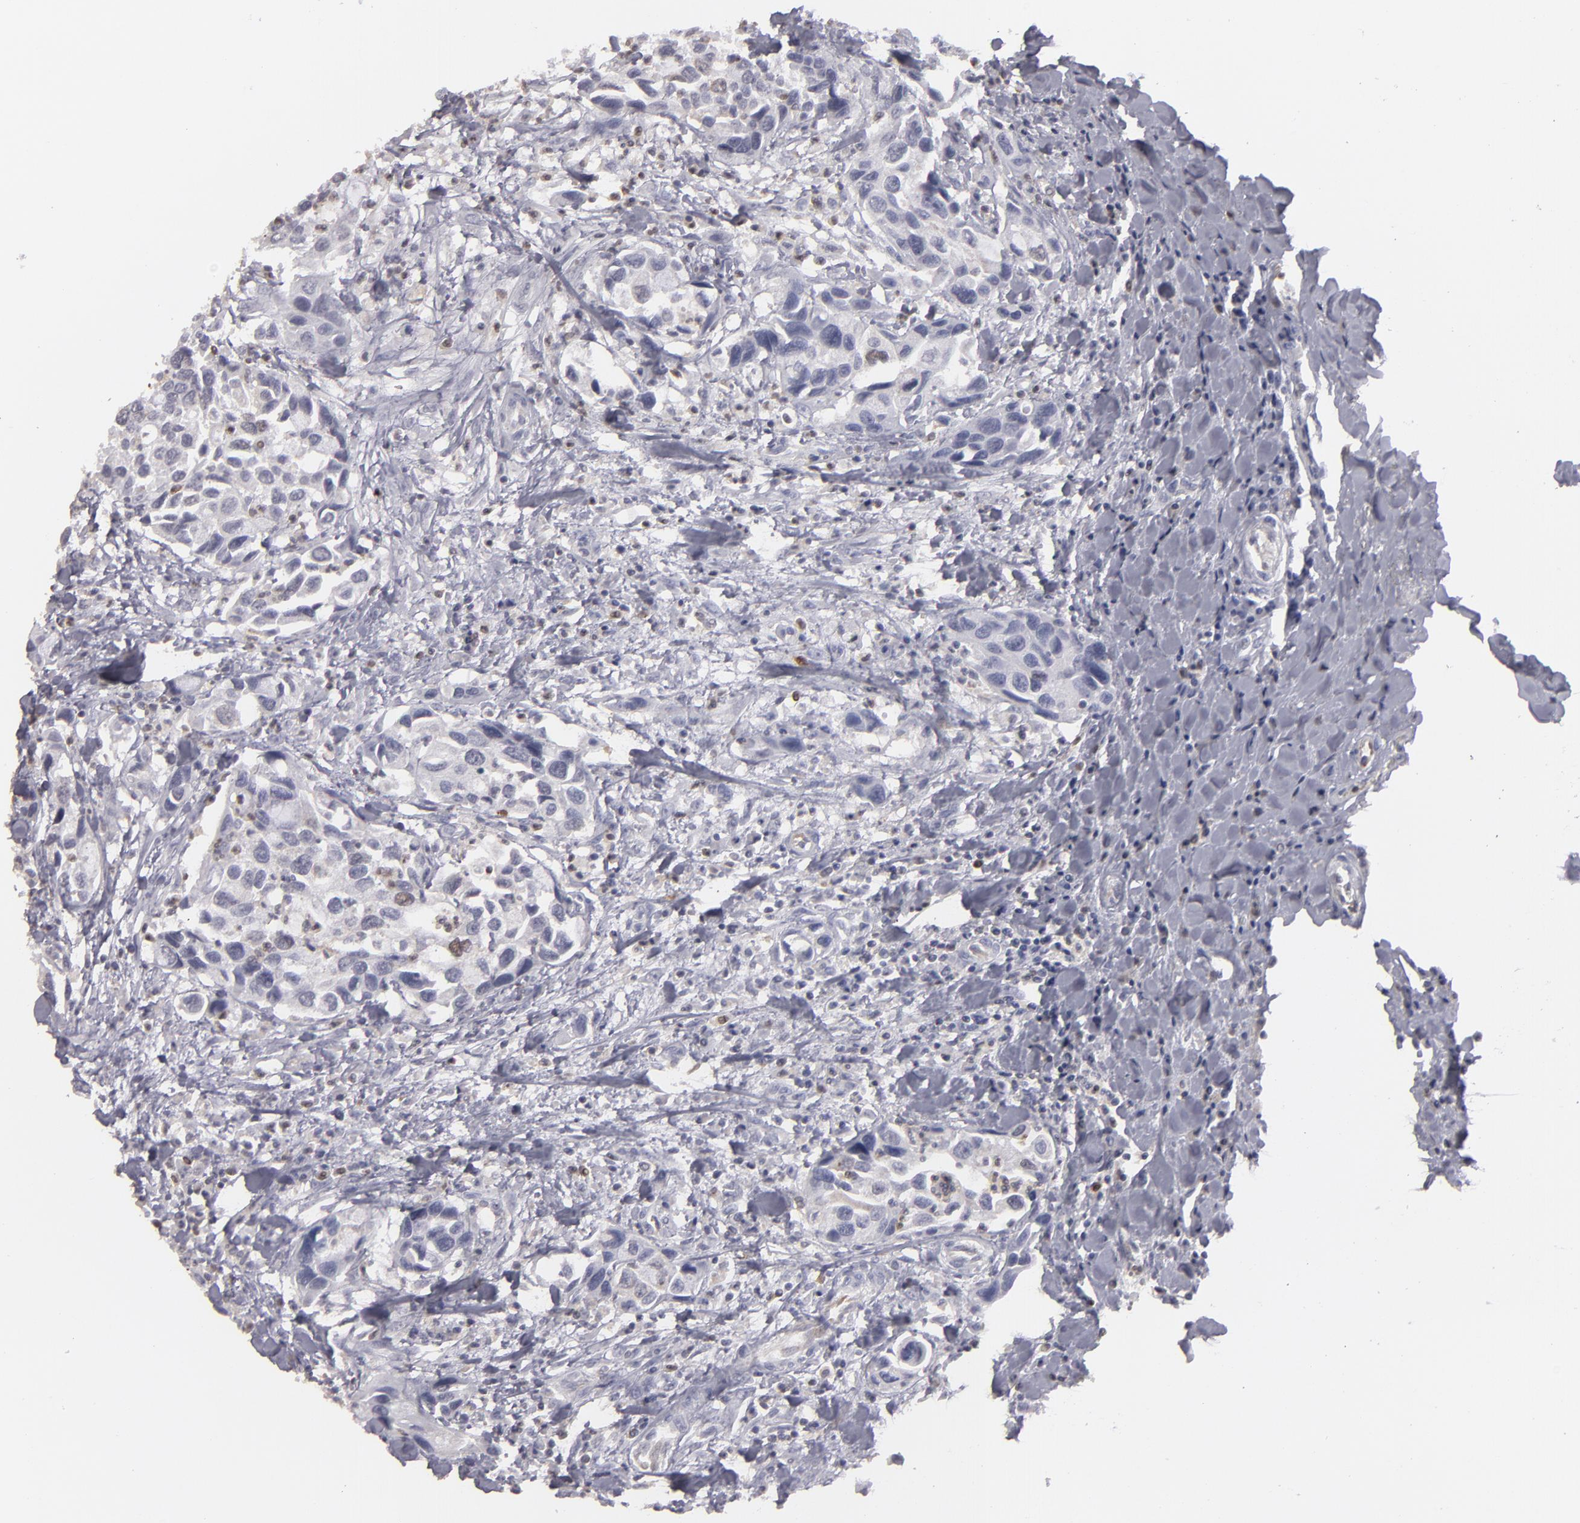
{"staining": {"intensity": "weak", "quantity": "<25%", "location": "cytoplasmic/membranous,nuclear"}, "tissue": "urothelial cancer", "cell_type": "Tumor cells", "image_type": "cancer", "snomed": [{"axis": "morphology", "description": "Urothelial carcinoma, High grade"}, {"axis": "topography", "description": "Urinary bladder"}], "caption": "High power microscopy micrograph of an IHC image of urothelial cancer, revealing no significant staining in tumor cells.", "gene": "SEMA3G", "patient": {"sex": "male", "age": 66}}